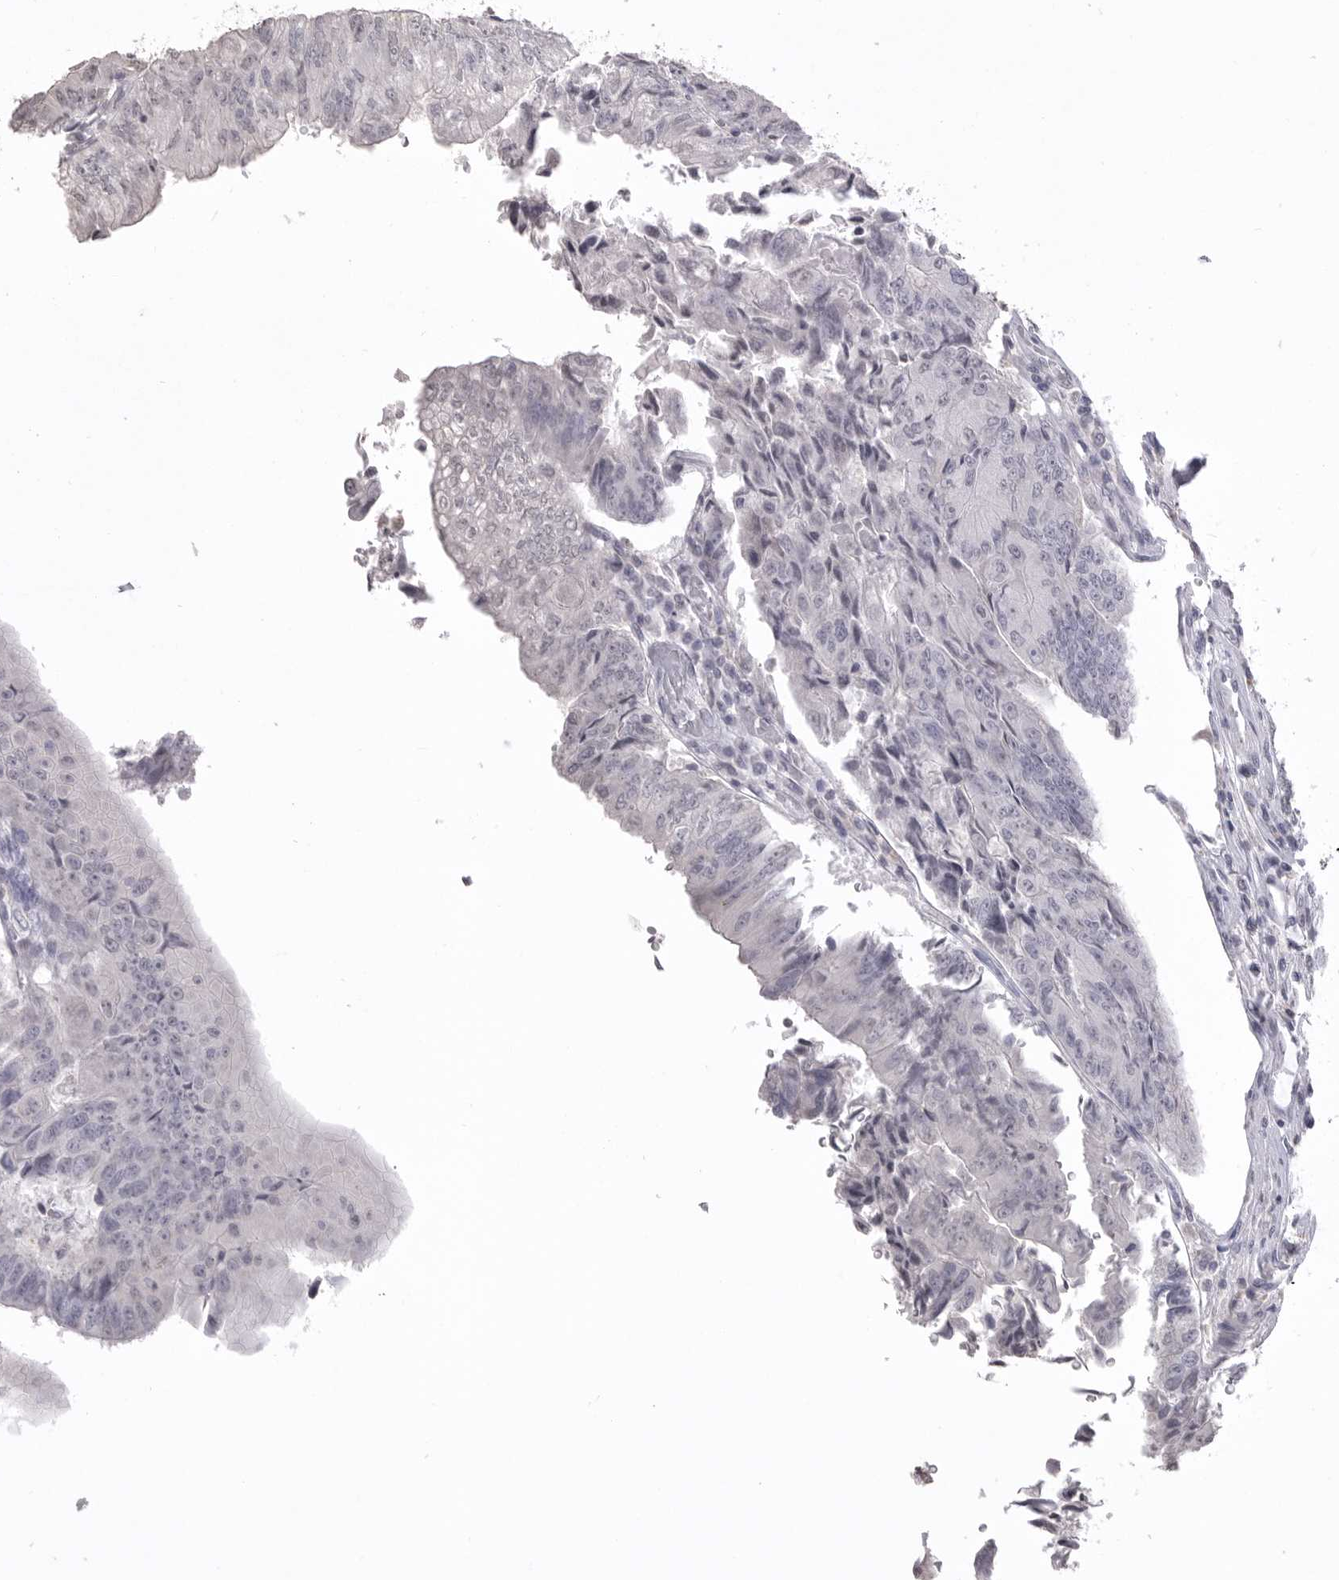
{"staining": {"intensity": "weak", "quantity": "<25%", "location": "nuclear"}, "tissue": "colorectal cancer", "cell_type": "Tumor cells", "image_type": "cancer", "snomed": [{"axis": "morphology", "description": "Adenocarcinoma, NOS"}, {"axis": "topography", "description": "Colon"}], "caption": "The histopathology image demonstrates no staining of tumor cells in colorectal cancer (adenocarcinoma). Brightfield microscopy of immunohistochemistry stained with DAB (brown) and hematoxylin (blue), captured at high magnification.", "gene": "ICAM5", "patient": {"sex": "female", "age": 67}}